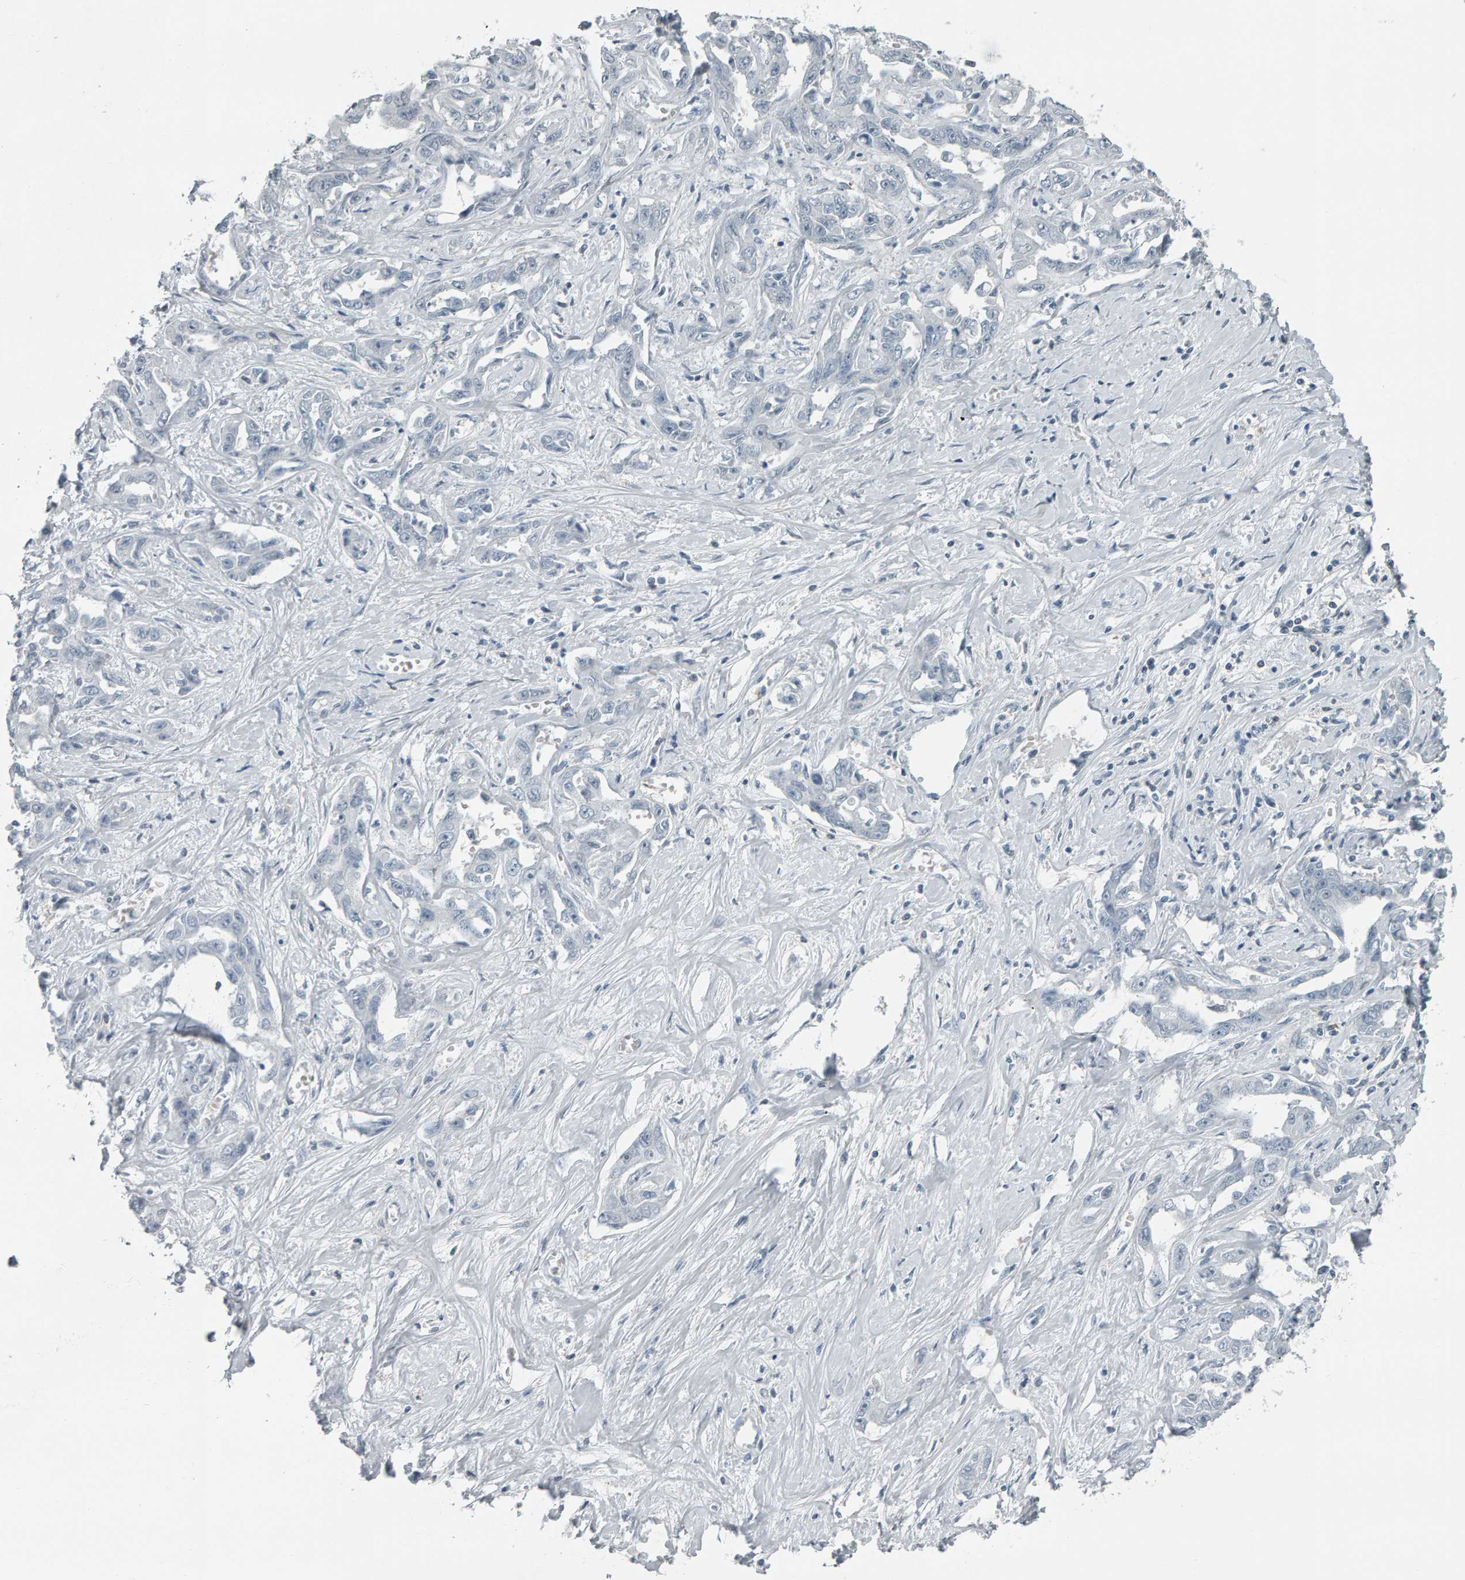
{"staining": {"intensity": "negative", "quantity": "none", "location": "none"}, "tissue": "liver cancer", "cell_type": "Tumor cells", "image_type": "cancer", "snomed": [{"axis": "morphology", "description": "Cholangiocarcinoma"}, {"axis": "topography", "description": "Liver"}], "caption": "Cholangiocarcinoma (liver) was stained to show a protein in brown. There is no significant staining in tumor cells. (DAB IHC with hematoxylin counter stain).", "gene": "PYY", "patient": {"sex": "male", "age": 59}}